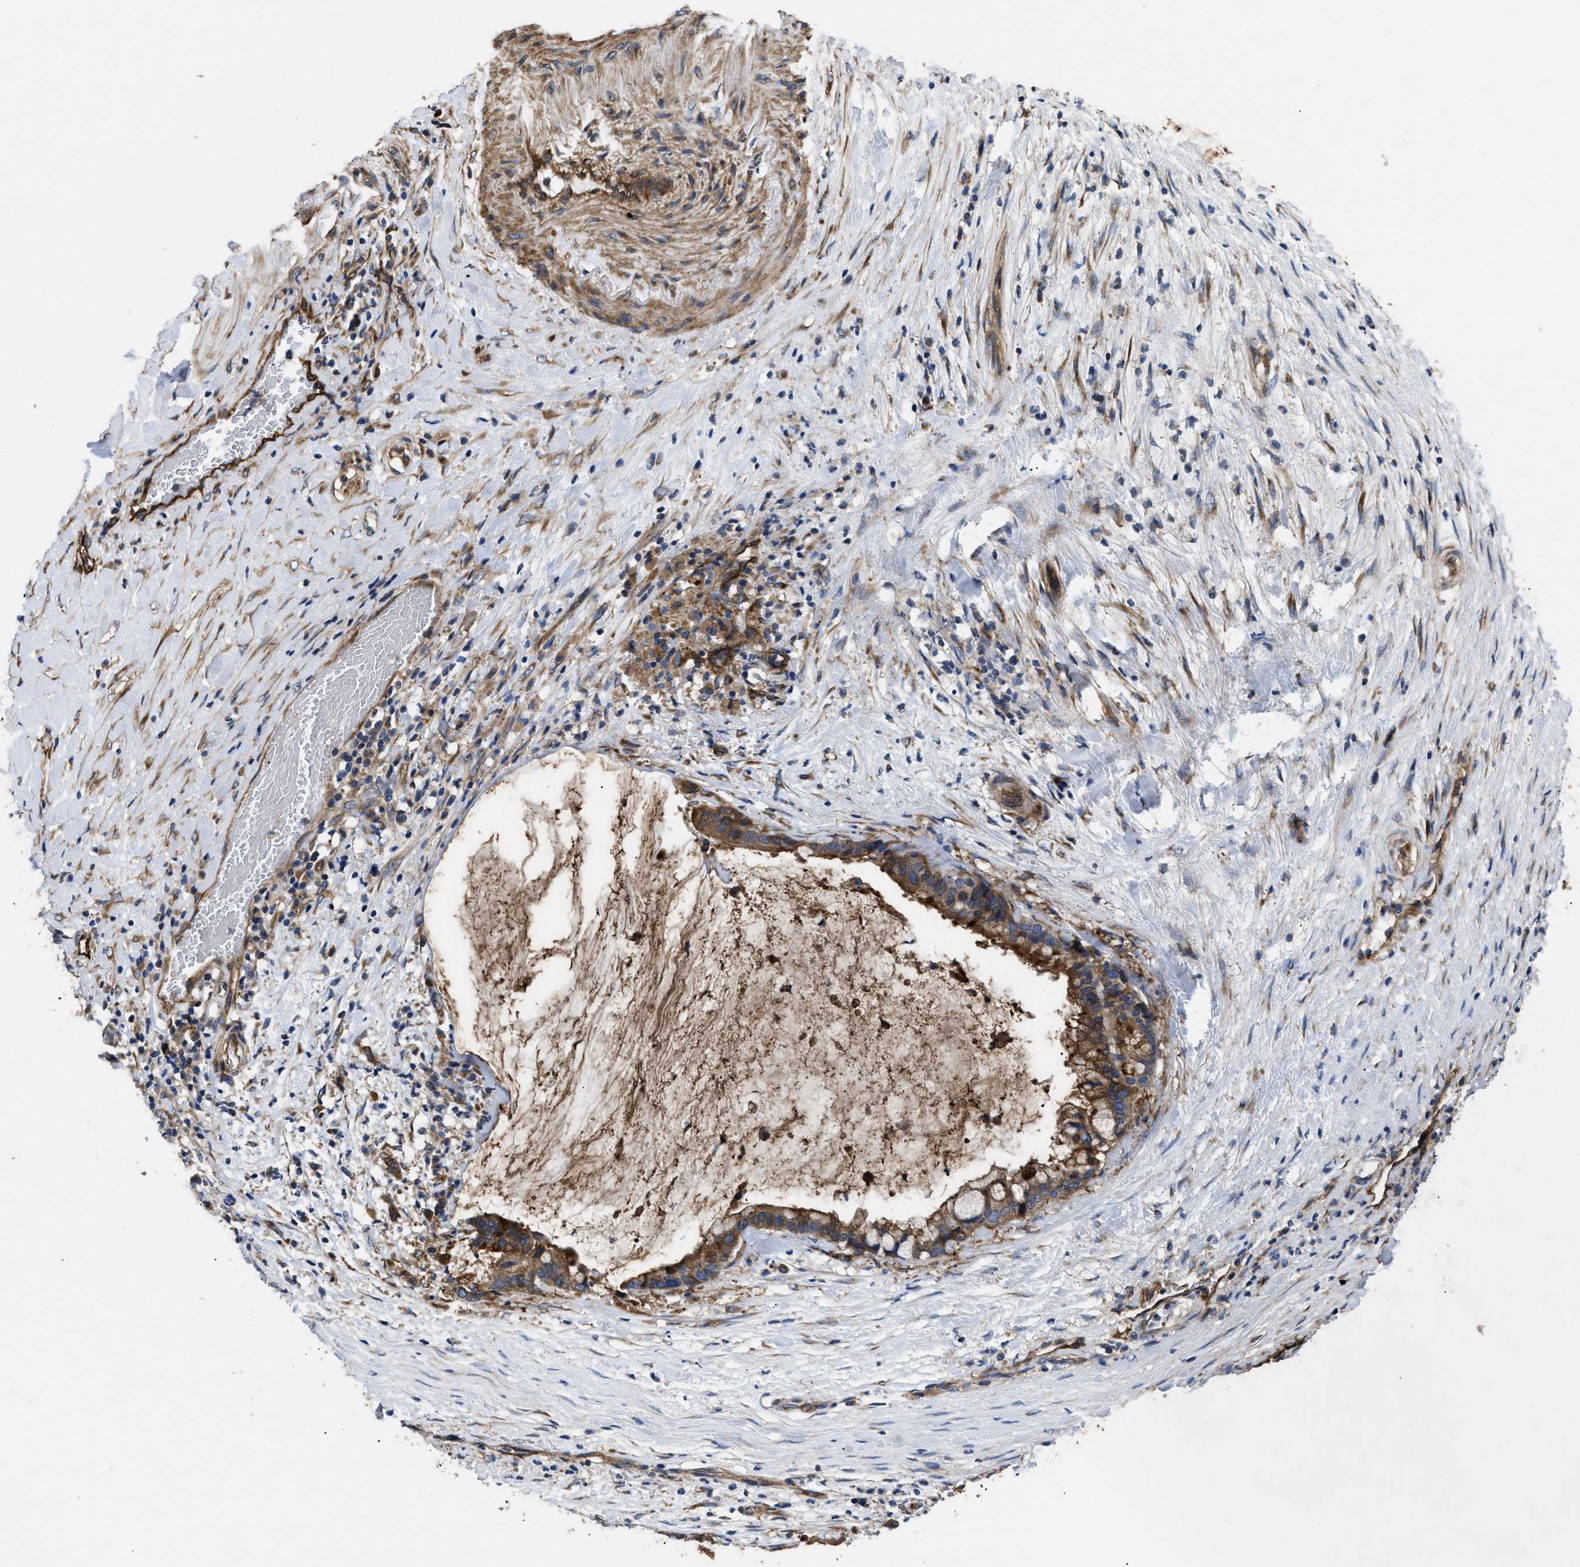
{"staining": {"intensity": "moderate", "quantity": ">75%", "location": "cytoplasmic/membranous"}, "tissue": "pancreatic cancer", "cell_type": "Tumor cells", "image_type": "cancer", "snomed": [{"axis": "morphology", "description": "Adenocarcinoma, NOS"}, {"axis": "topography", "description": "Pancreas"}], "caption": "Immunohistochemistry (IHC) staining of pancreatic adenocarcinoma, which demonstrates medium levels of moderate cytoplasmic/membranous staining in about >75% of tumor cells indicating moderate cytoplasmic/membranous protein staining. The staining was performed using DAB (3,3'-diaminobenzidine) (brown) for protein detection and nuclei were counterstained in hematoxylin (blue).", "gene": "NT5E", "patient": {"sex": "male", "age": 41}}